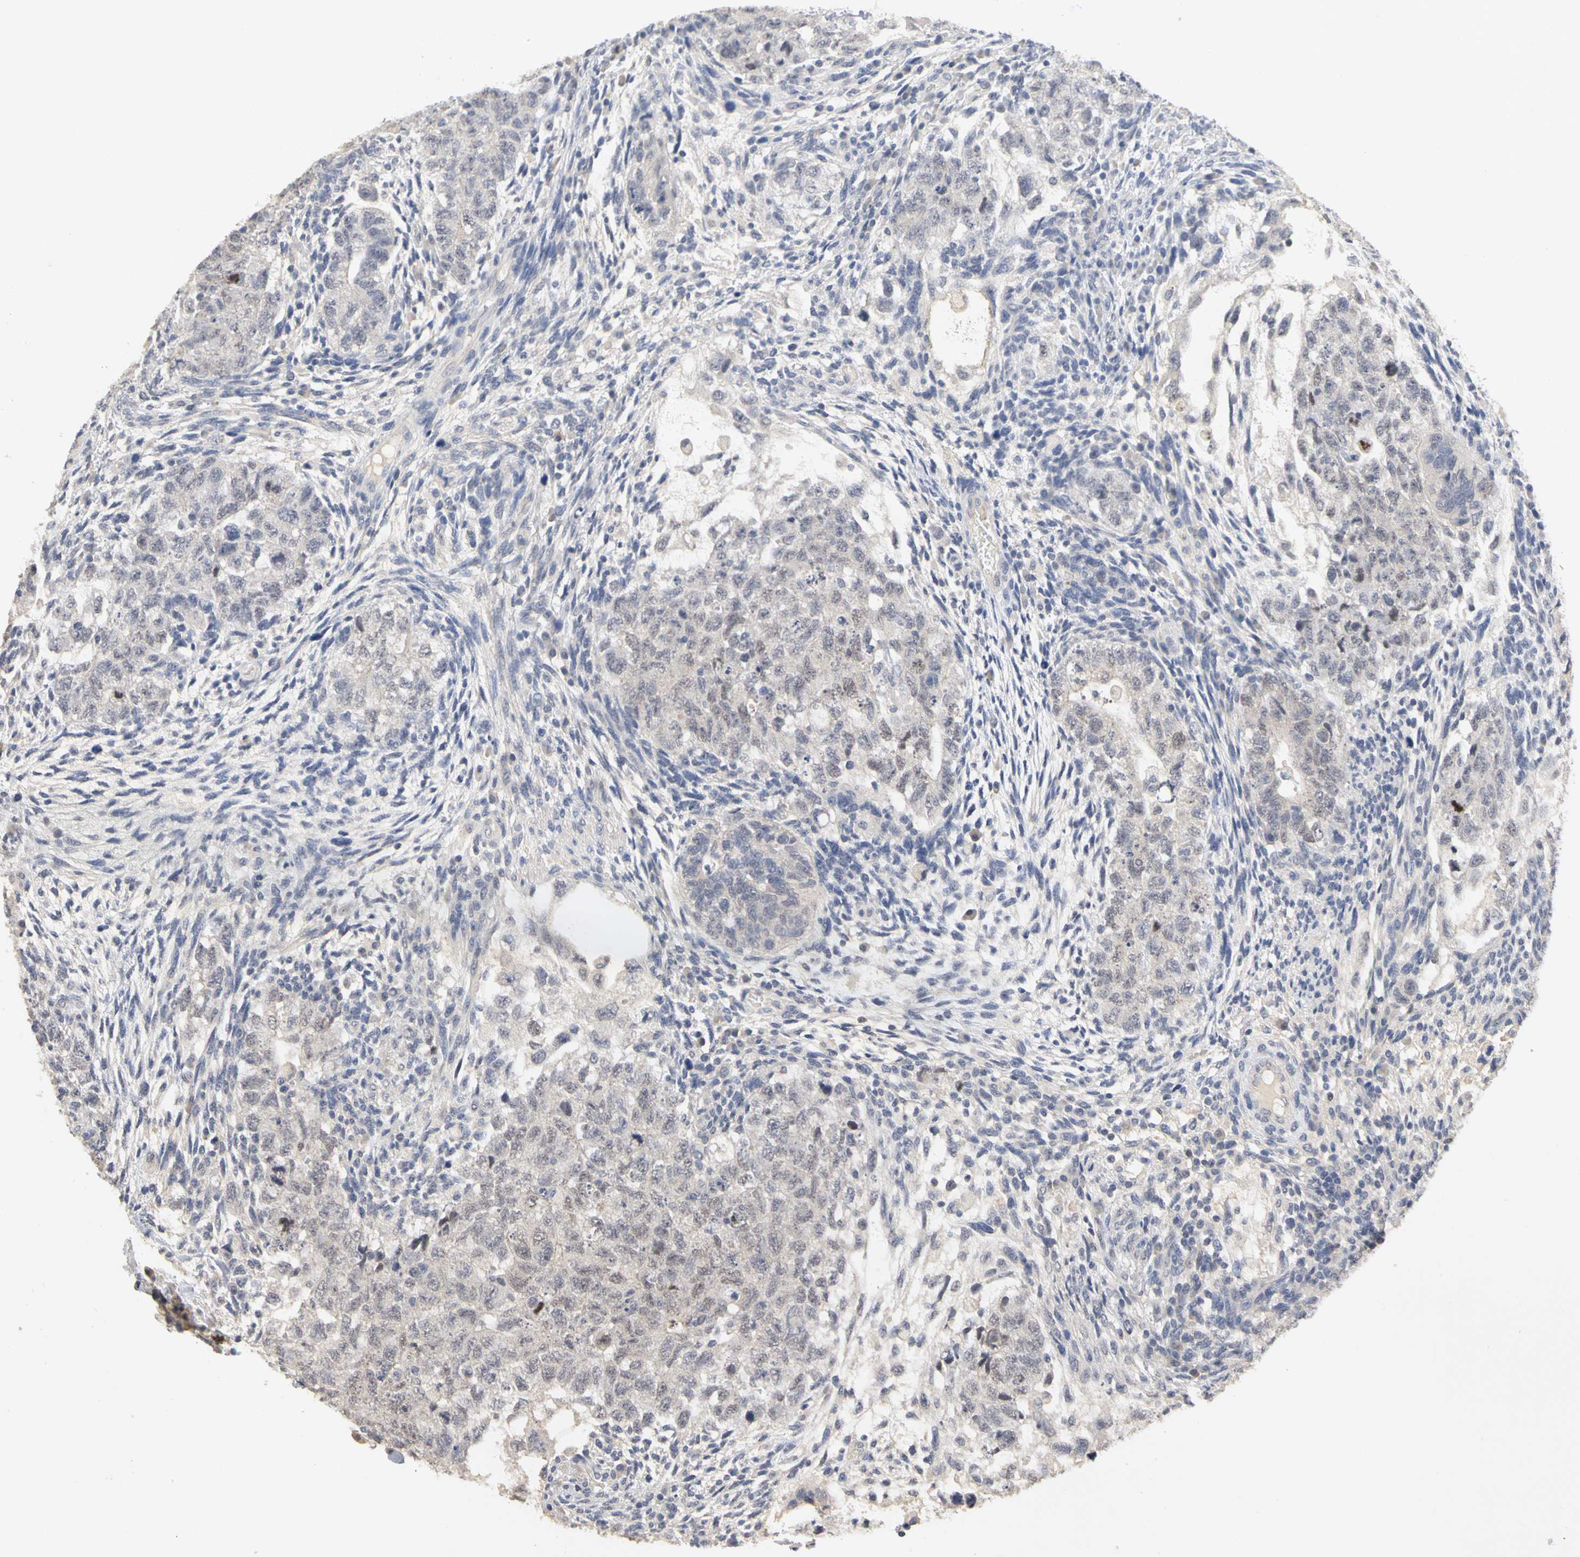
{"staining": {"intensity": "negative", "quantity": "none", "location": "none"}, "tissue": "testis cancer", "cell_type": "Tumor cells", "image_type": "cancer", "snomed": [{"axis": "morphology", "description": "Normal tissue, NOS"}, {"axis": "morphology", "description": "Carcinoma, Embryonal, NOS"}, {"axis": "topography", "description": "Testis"}], "caption": "IHC of embryonal carcinoma (testis) reveals no staining in tumor cells.", "gene": "PGR", "patient": {"sex": "male", "age": 36}}